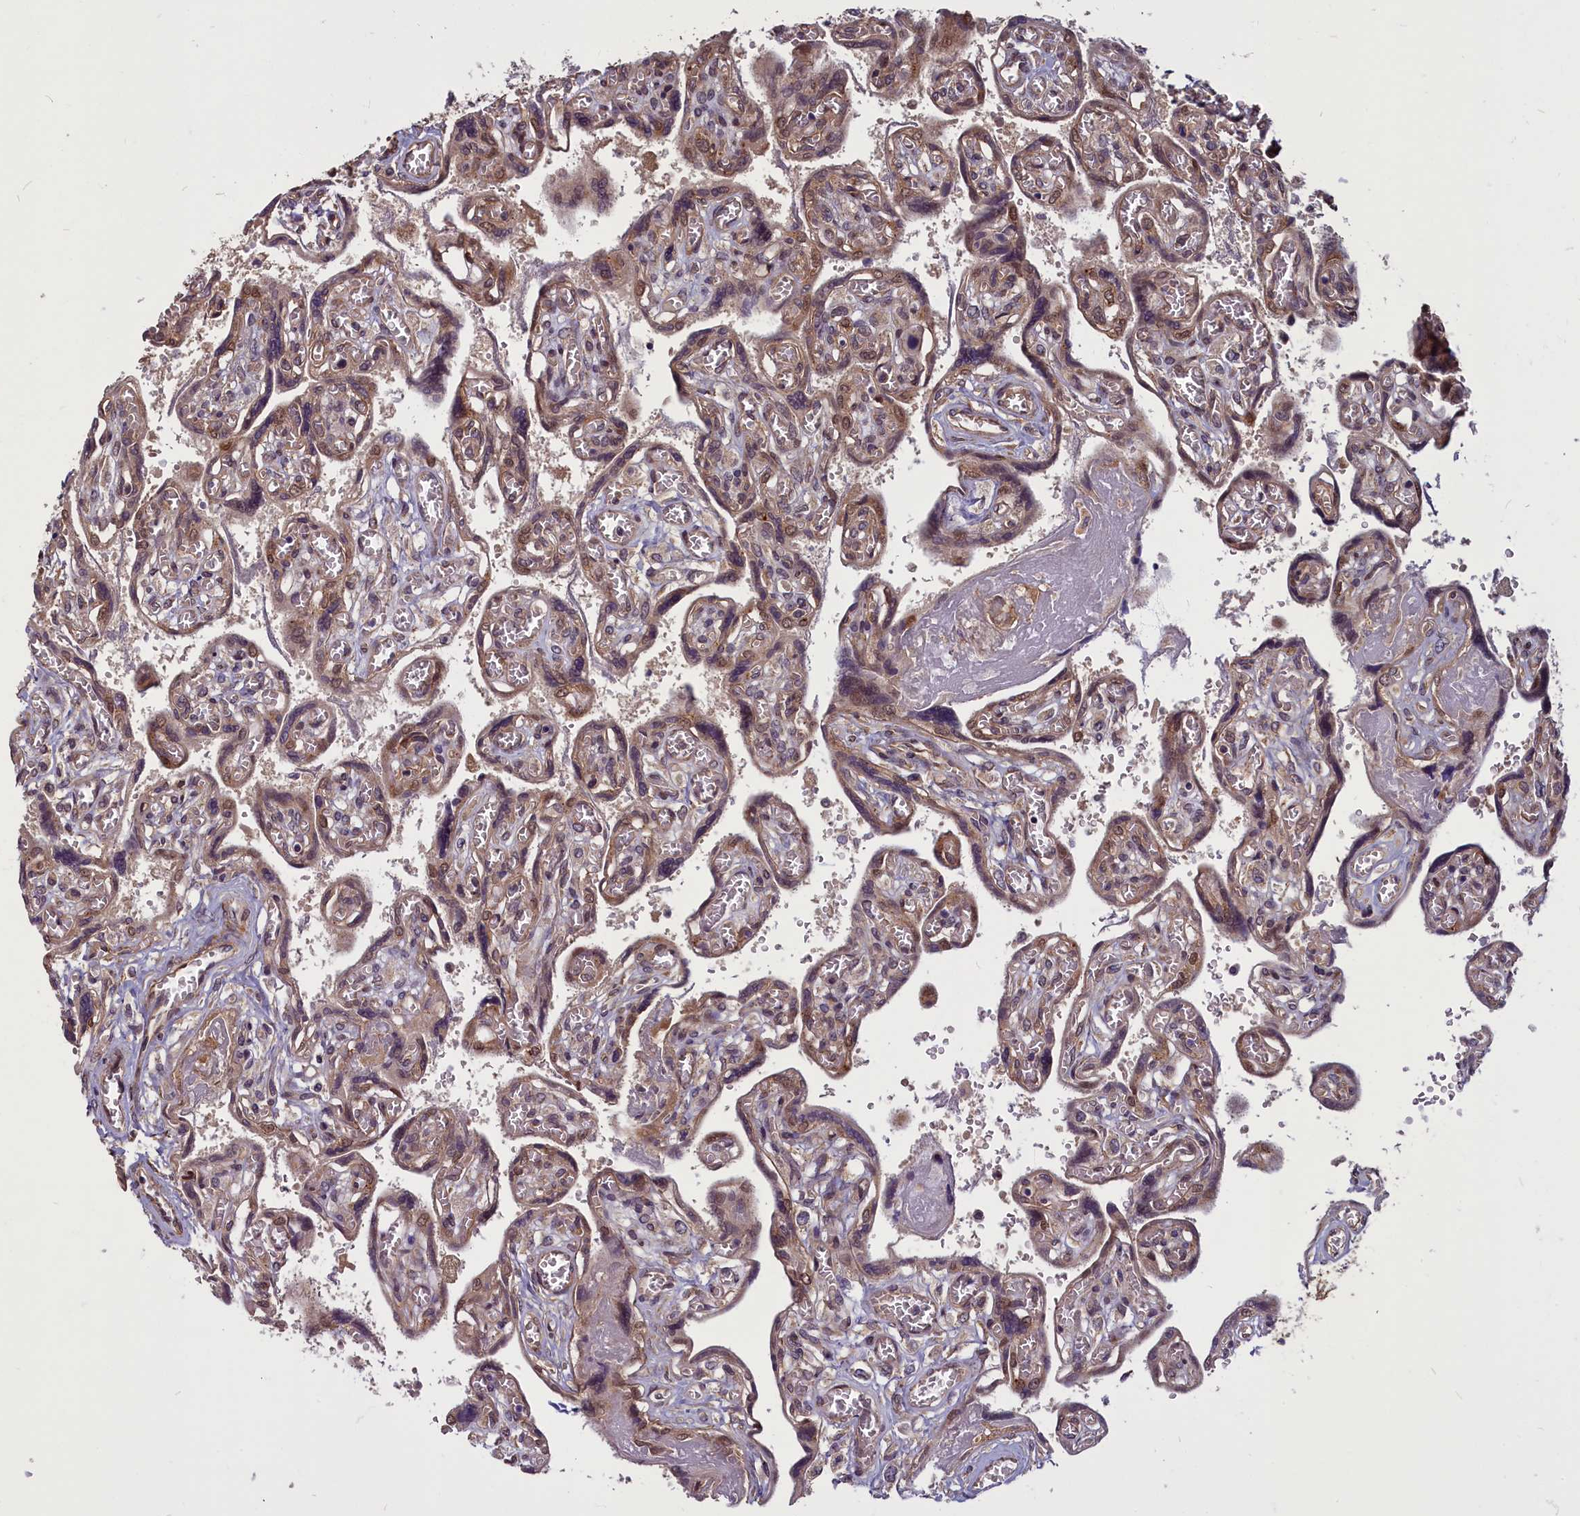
{"staining": {"intensity": "moderate", "quantity": ">75%", "location": "cytoplasmic/membranous,nuclear"}, "tissue": "placenta", "cell_type": "Trophoblastic cells", "image_type": "normal", "snomed": [{"axis": "morphology", "description": "Normal tissue, NOS"}, {"axis": "topography", "description": "Placenta"}], "caption": "Protein staining by immunohistochemistry (IHC) demonstrates moderate cytoplasmic/membranous,nuclear expression in about >75% of trophoblastic cells in benign placenta. The protein of interest is shown in brown color, while the nuclei are stained blue.", "gene": "ENSG00000274944", "patient": {"sex": "female", "age": 39}}